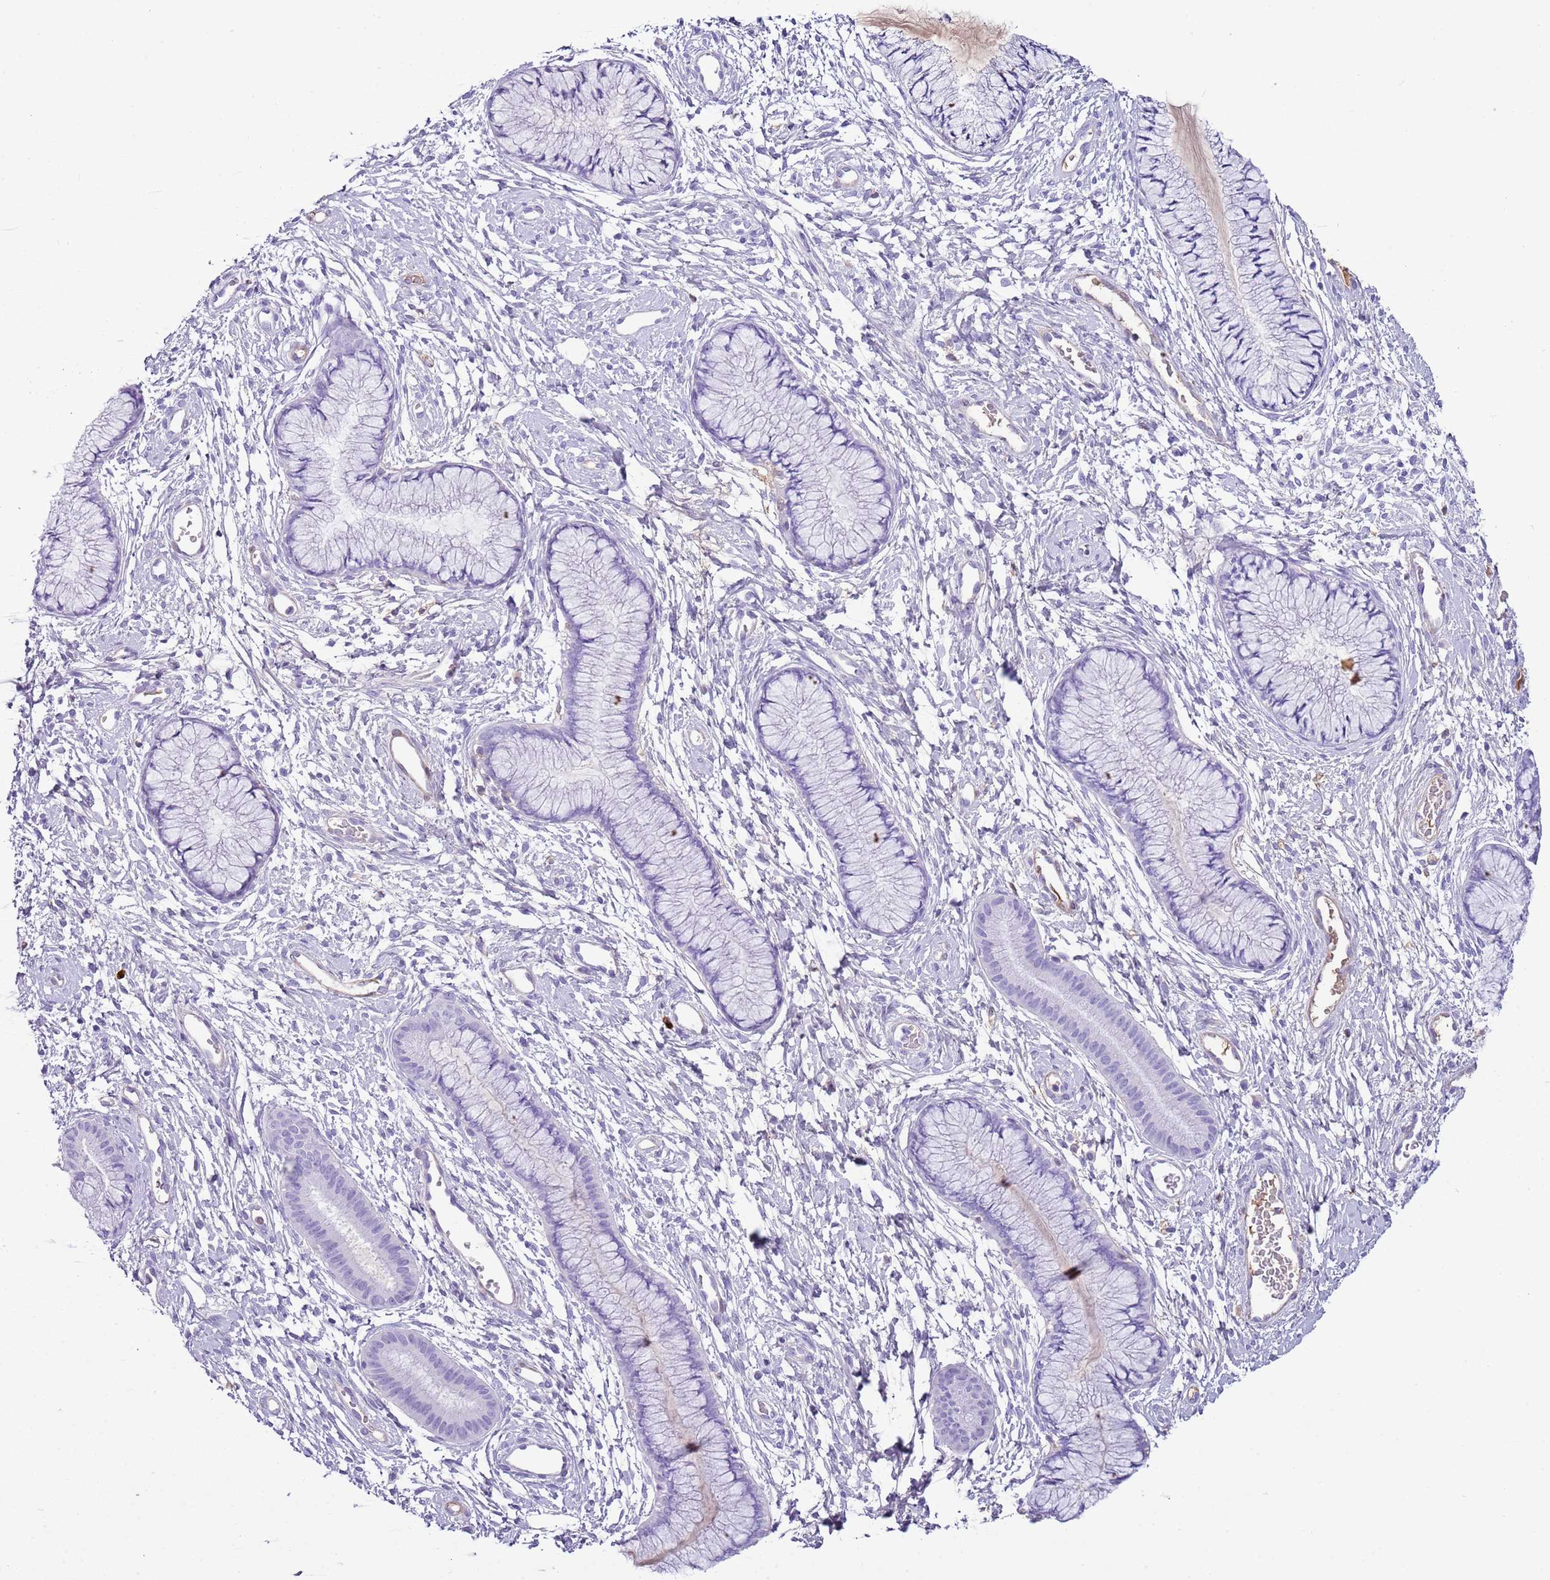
{"staining": {"intensity": "negative", "quantity": "none", "location": "none"}, "tissue": "cervix", "cell_type": "Glandular cells", "image_type": "normal", "snomed": [{"axis": "morphology", "description": "Normal tissue, NOS"}, {"axis": "topography", "description": "Cervix"}], "caption": "Image shows no protein positivity in glandular cells of unremarkable cervix.", "gene": "IGKV3", "patient": {"sex": "female", "age": 42}}